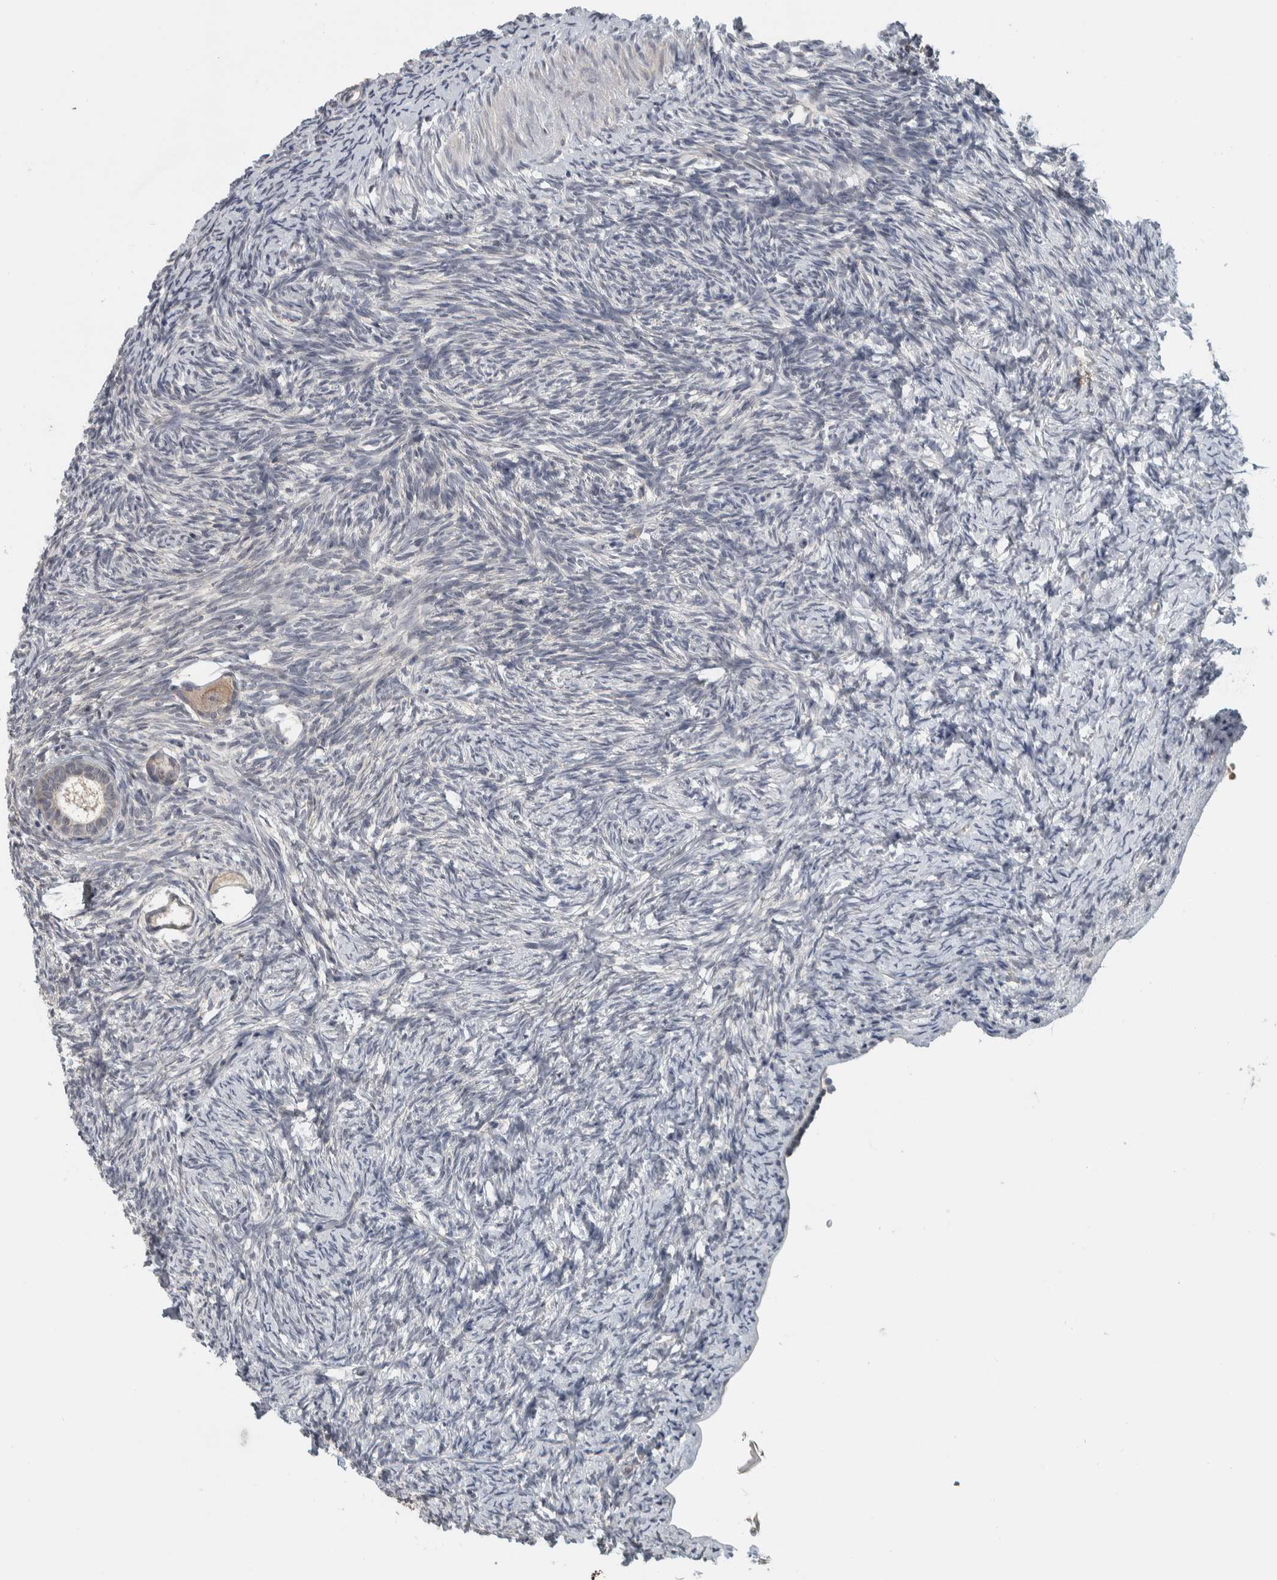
{"staining": {"intensity": "weak", "quantity": "<25%", "location": "cytoplasmic/membranous"}, "tissue": "ovary", "cell_type": "Follicle cells", "image_type": "normal", "snomed": [{"axis": "morphology", "description": "Normal tissue, NOS"}, {"axis": "topography", "description": "Ovary"}], "caption": "A histopathology image of ovary stained for a protein shows no brown staining in follicle cells. The staining is performed using DAB (3,3'-diaminobenzidine) brown chromogen with nuclei counter-stained in using hematoxylin.", "gene": "AFP", "patient": {"sex": "female", "age": 34}}